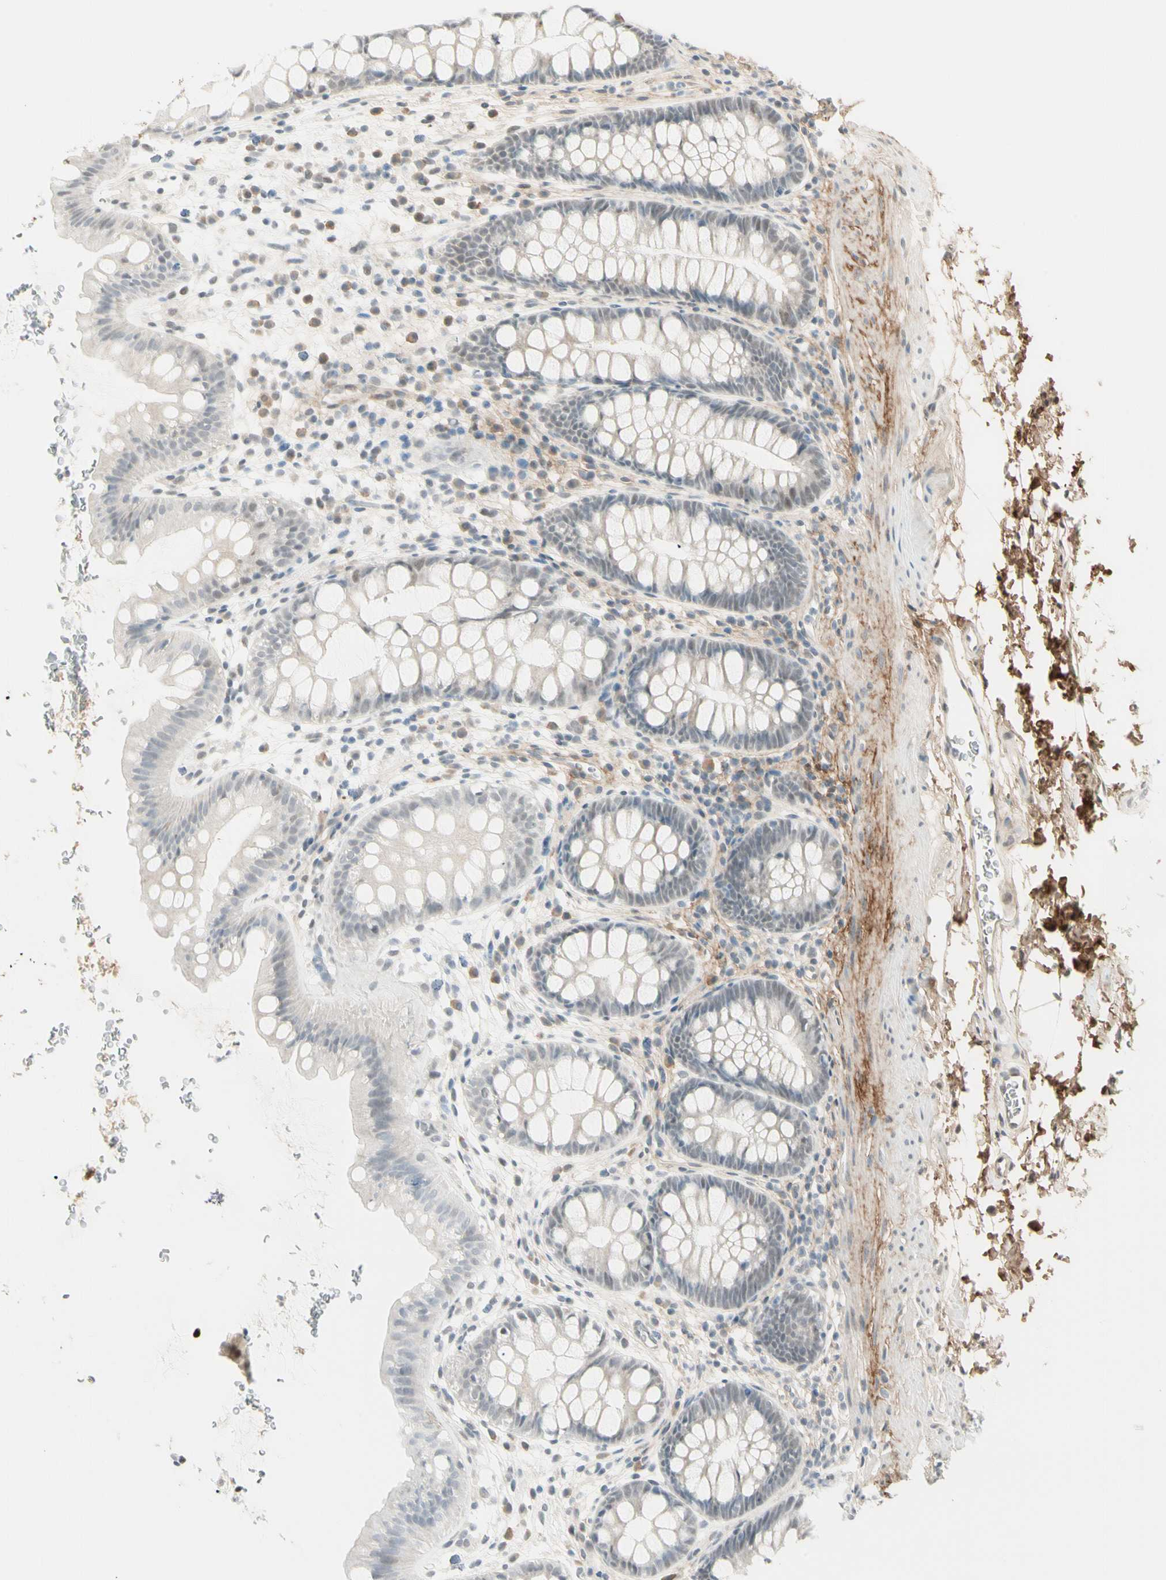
{"staining": {"intensity": "weak", "quantity": "<25%", "location": "nuclear"}, "tissue": "rectum", "cell_type": "Glandular cells", "image_type": "normal", "snomed": [{"axis": "morphology", "description": "Normal tissue, NOS"}, {"axis": "topography", "description": "Rectum"}], "caption": "Immunohistochemistry photomicrograph of normal rectum stained for a protein (brown), which reveals no expression in glandular cells.", "gene": "ASPN", "patient": {"sex": "female", "age": 24}}